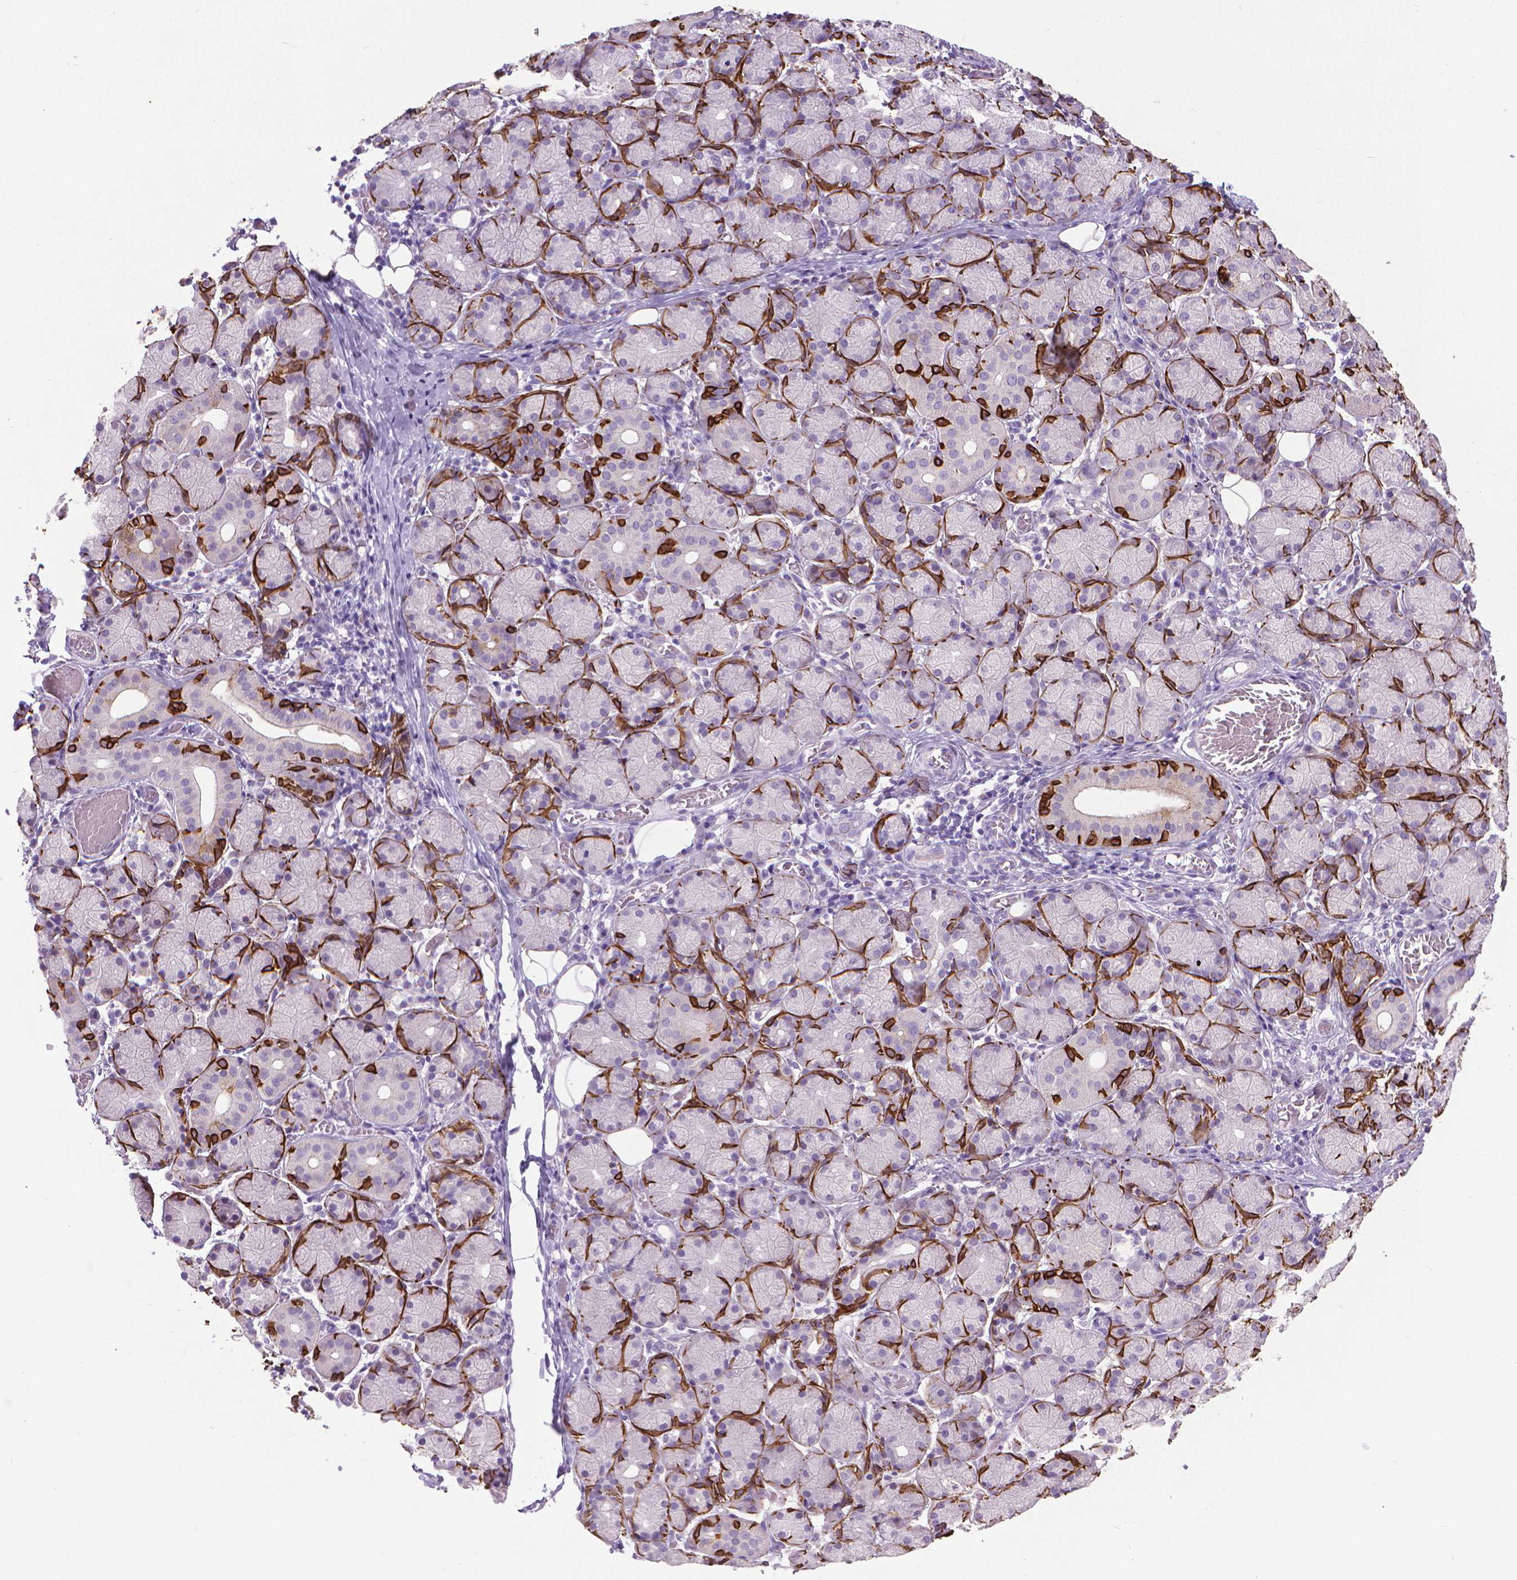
{"staining": {"intensity": "strong", "quantity": "25%-75%", "location": "cytoplasmic/membranous"}, "tissue": "salivary gland", "cell_type": "Glandular cells", "image_type": "normal", "snomed": [{"axis": "morphology", "description": "Normal tissue, NOS"}, {"axis": "topography", "description": "Salivary gland"}, {"axis": "topography", "description": "Peripheral nerve tissue"}], "caption": "About 25%-75% of glandular cells in normal human salivary gland demonstrate strong cytoplasmic/membranous protein expression as visualized by brown immunohistochemical staining.", "gene": "KRT5", "patient": {"sex": "female", "age": 24}}